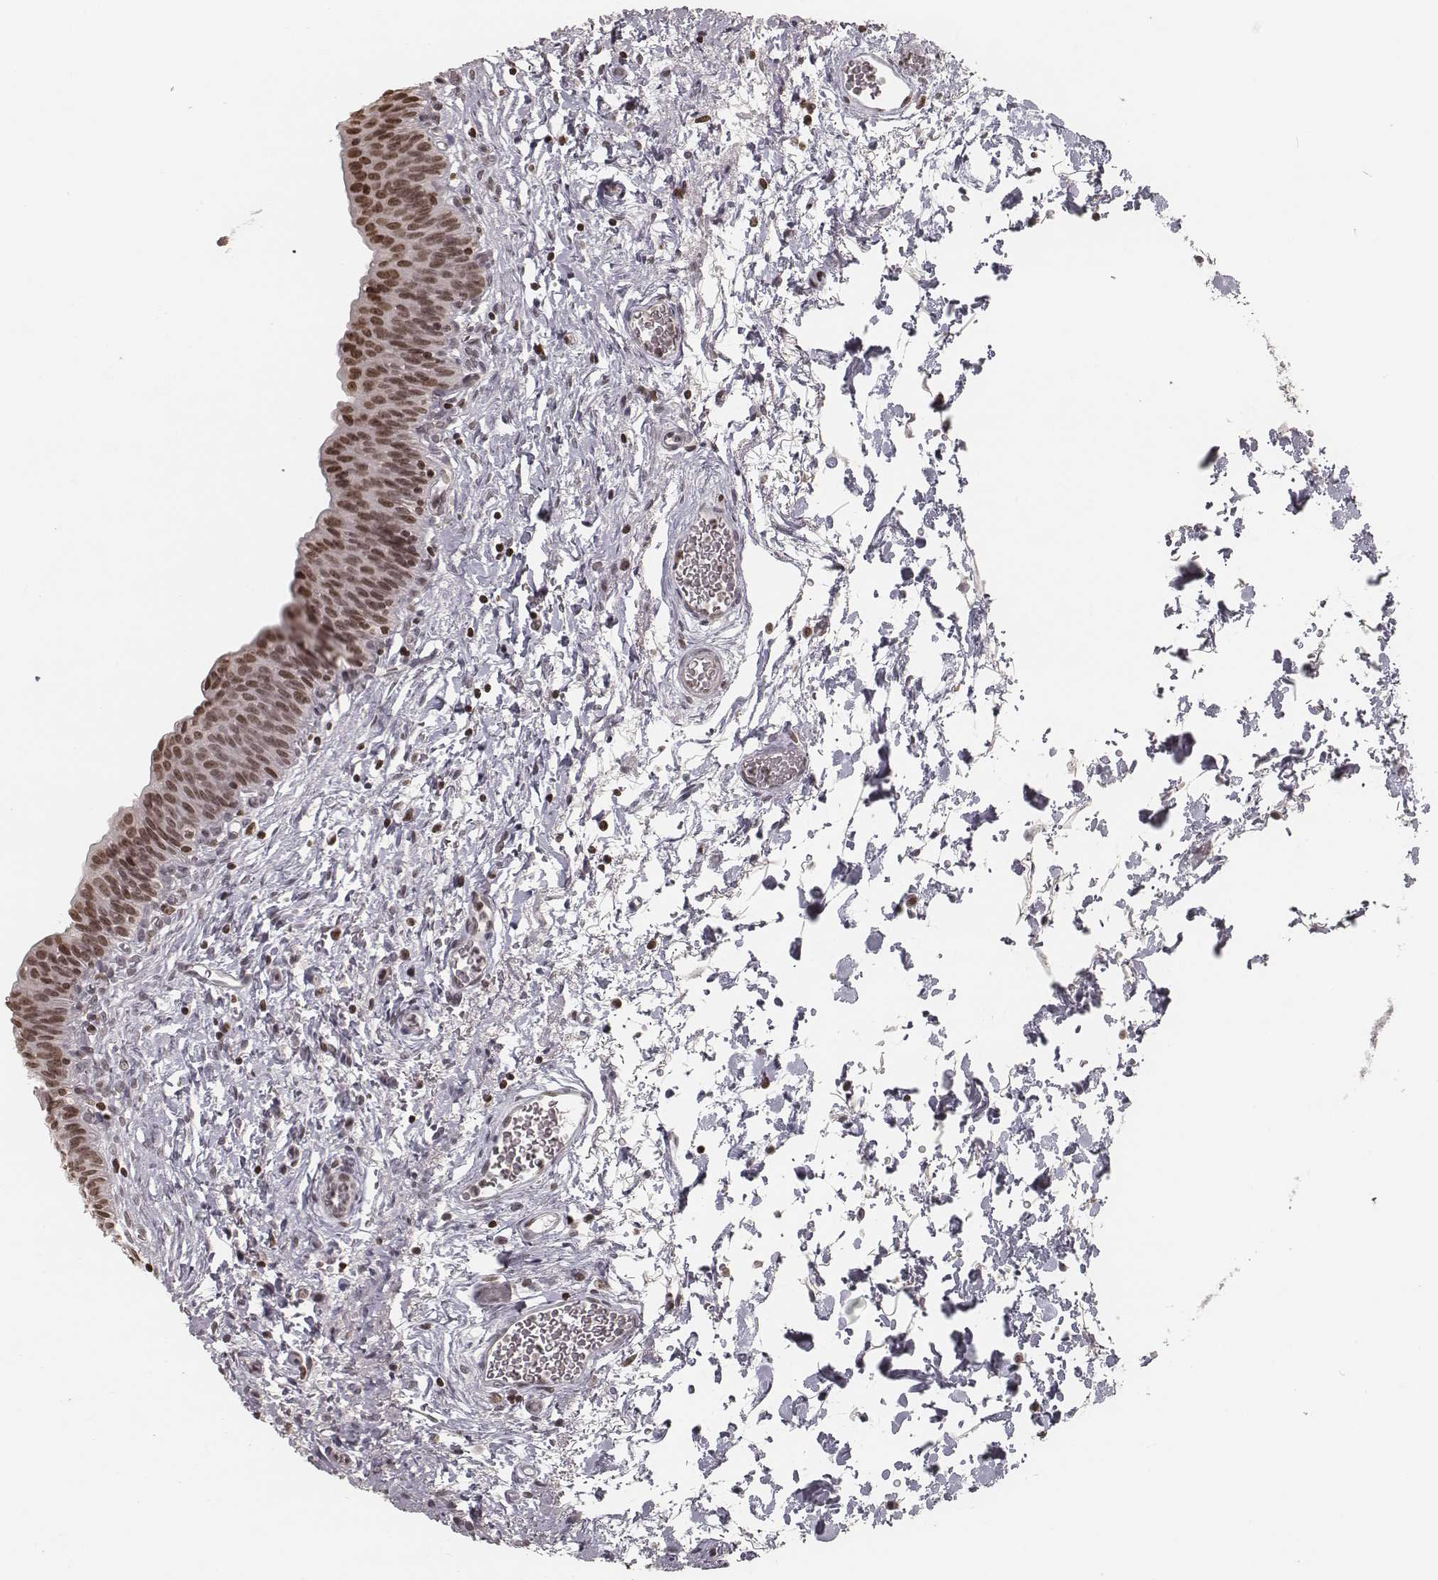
{"staining": {"intensity": "moderate", "quantity": ">75%", "location": "nuclear"}, "tissue": "urinary bladder", "cell_type": "Urothelial cells", "image_type": "normal", "snomed": [{"axis": "morphology", "description": "Normal tissue, NOS"}, {"axis": "topography", "description": "Urinary bladder"}], "caption": "High-magnification brightfield microscopy of benign urinary bladder stained with DAB (3,3'-diaminobenzidine) (brown) and counterstained with hematoxylin (blue). urothelial cells exhibit moderate nuclear expression is identified in about>75% of cells. The protein of interest is shown in brown color, while the nuclei are stained blue.", "gene": "HMGA2", "patient": {"sex": "male", "age": 56}}